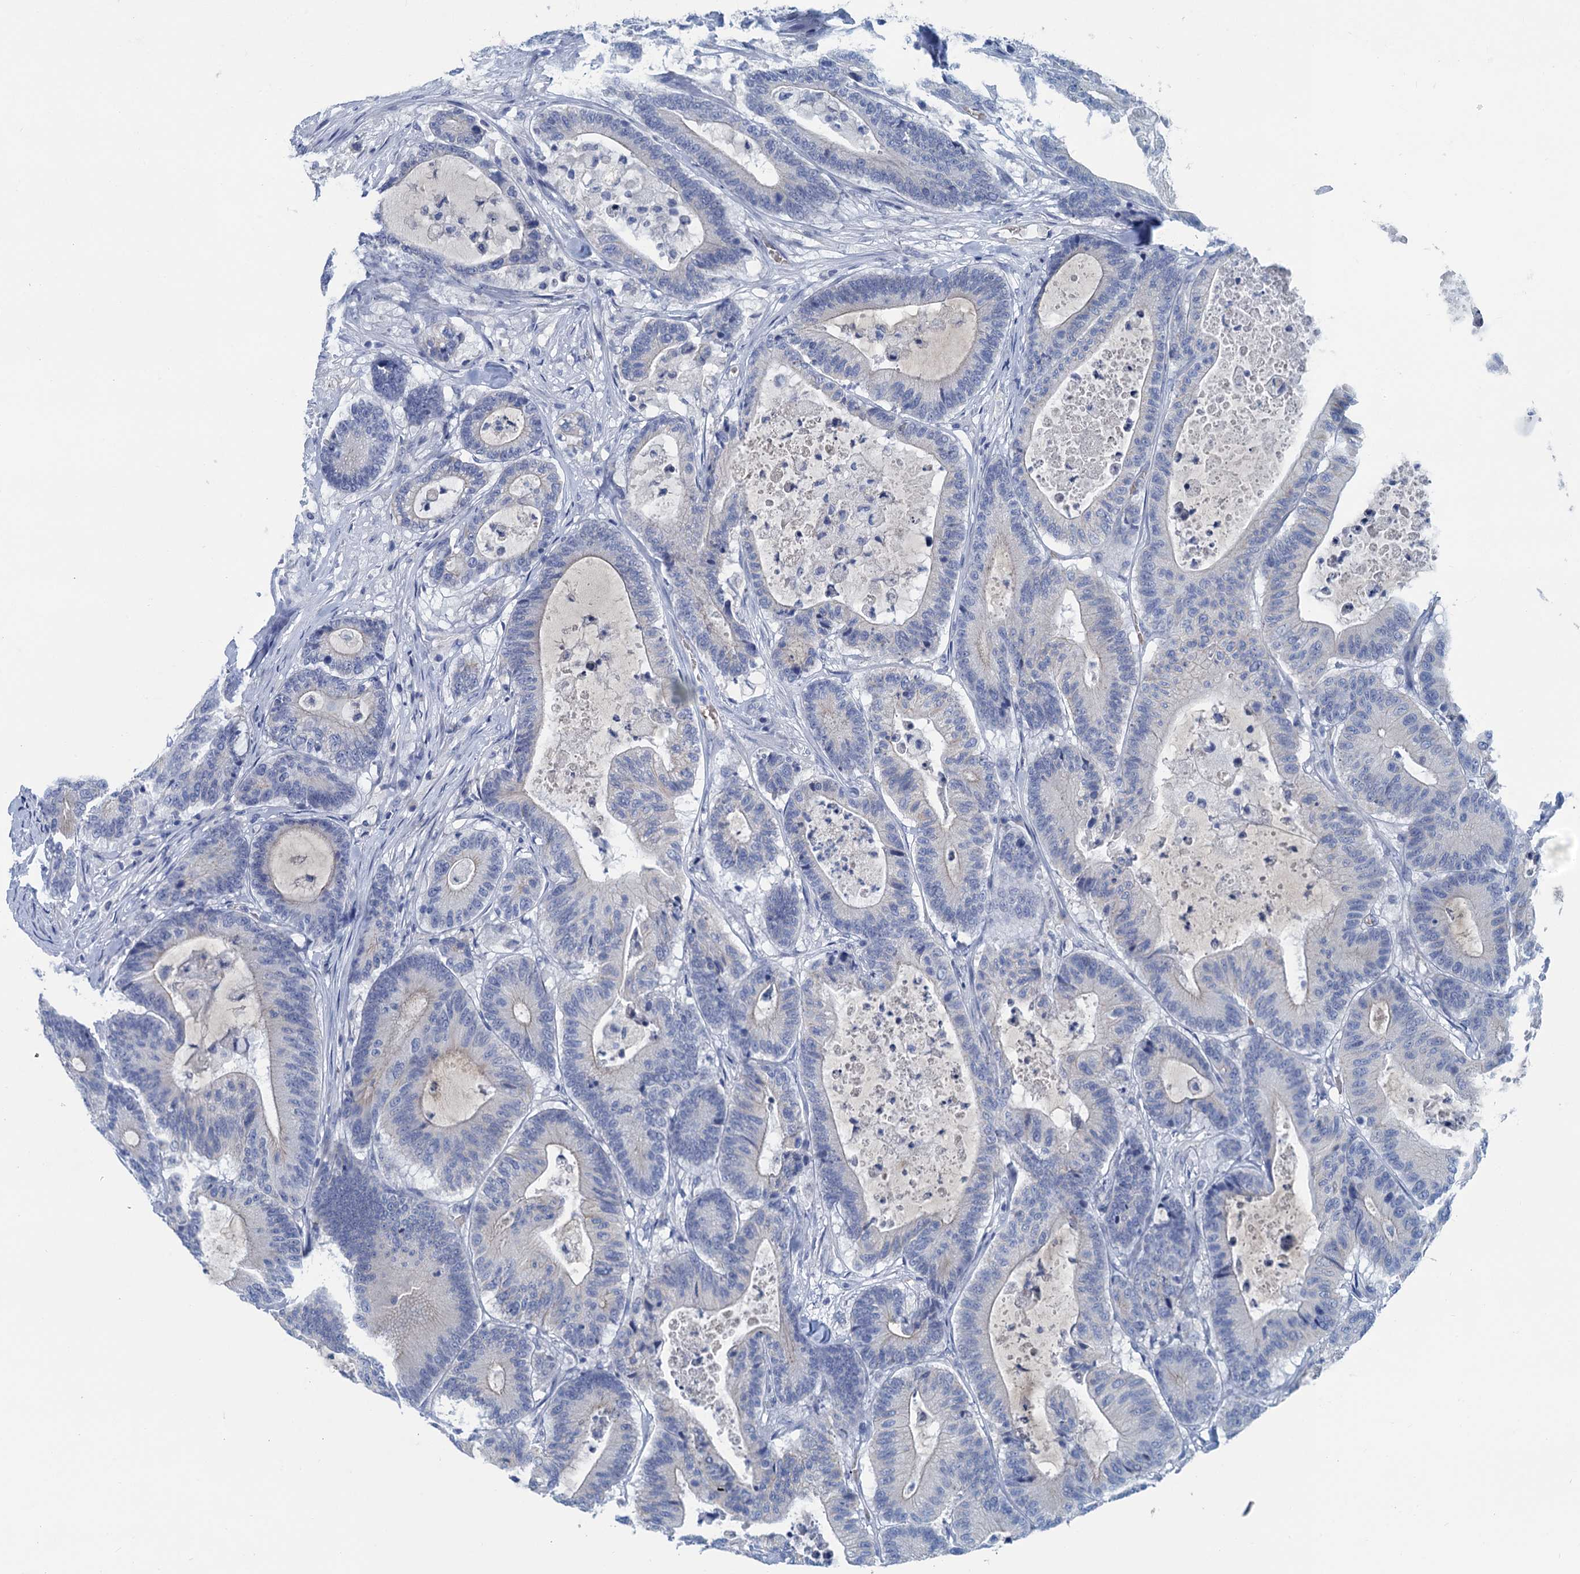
{"staining": {"intensity": "negative", "quantity": "none", "location": "none"}, "tissue": "colorectal cancer", "cell_type": "Tumor cells", "image_type": "cancer", "snomed": [{"axis": "morphology", "description": "Adenocarcinoma, NOS"}, {"axis": "topography", "description": "Colon"}], "caption": "Protein analysis of colorectal cancer (adenocarcinoma) displays no significant staining in tumor cells.", "gene": "MYADML2", "patient": {"sex": "female", "age": 84}}